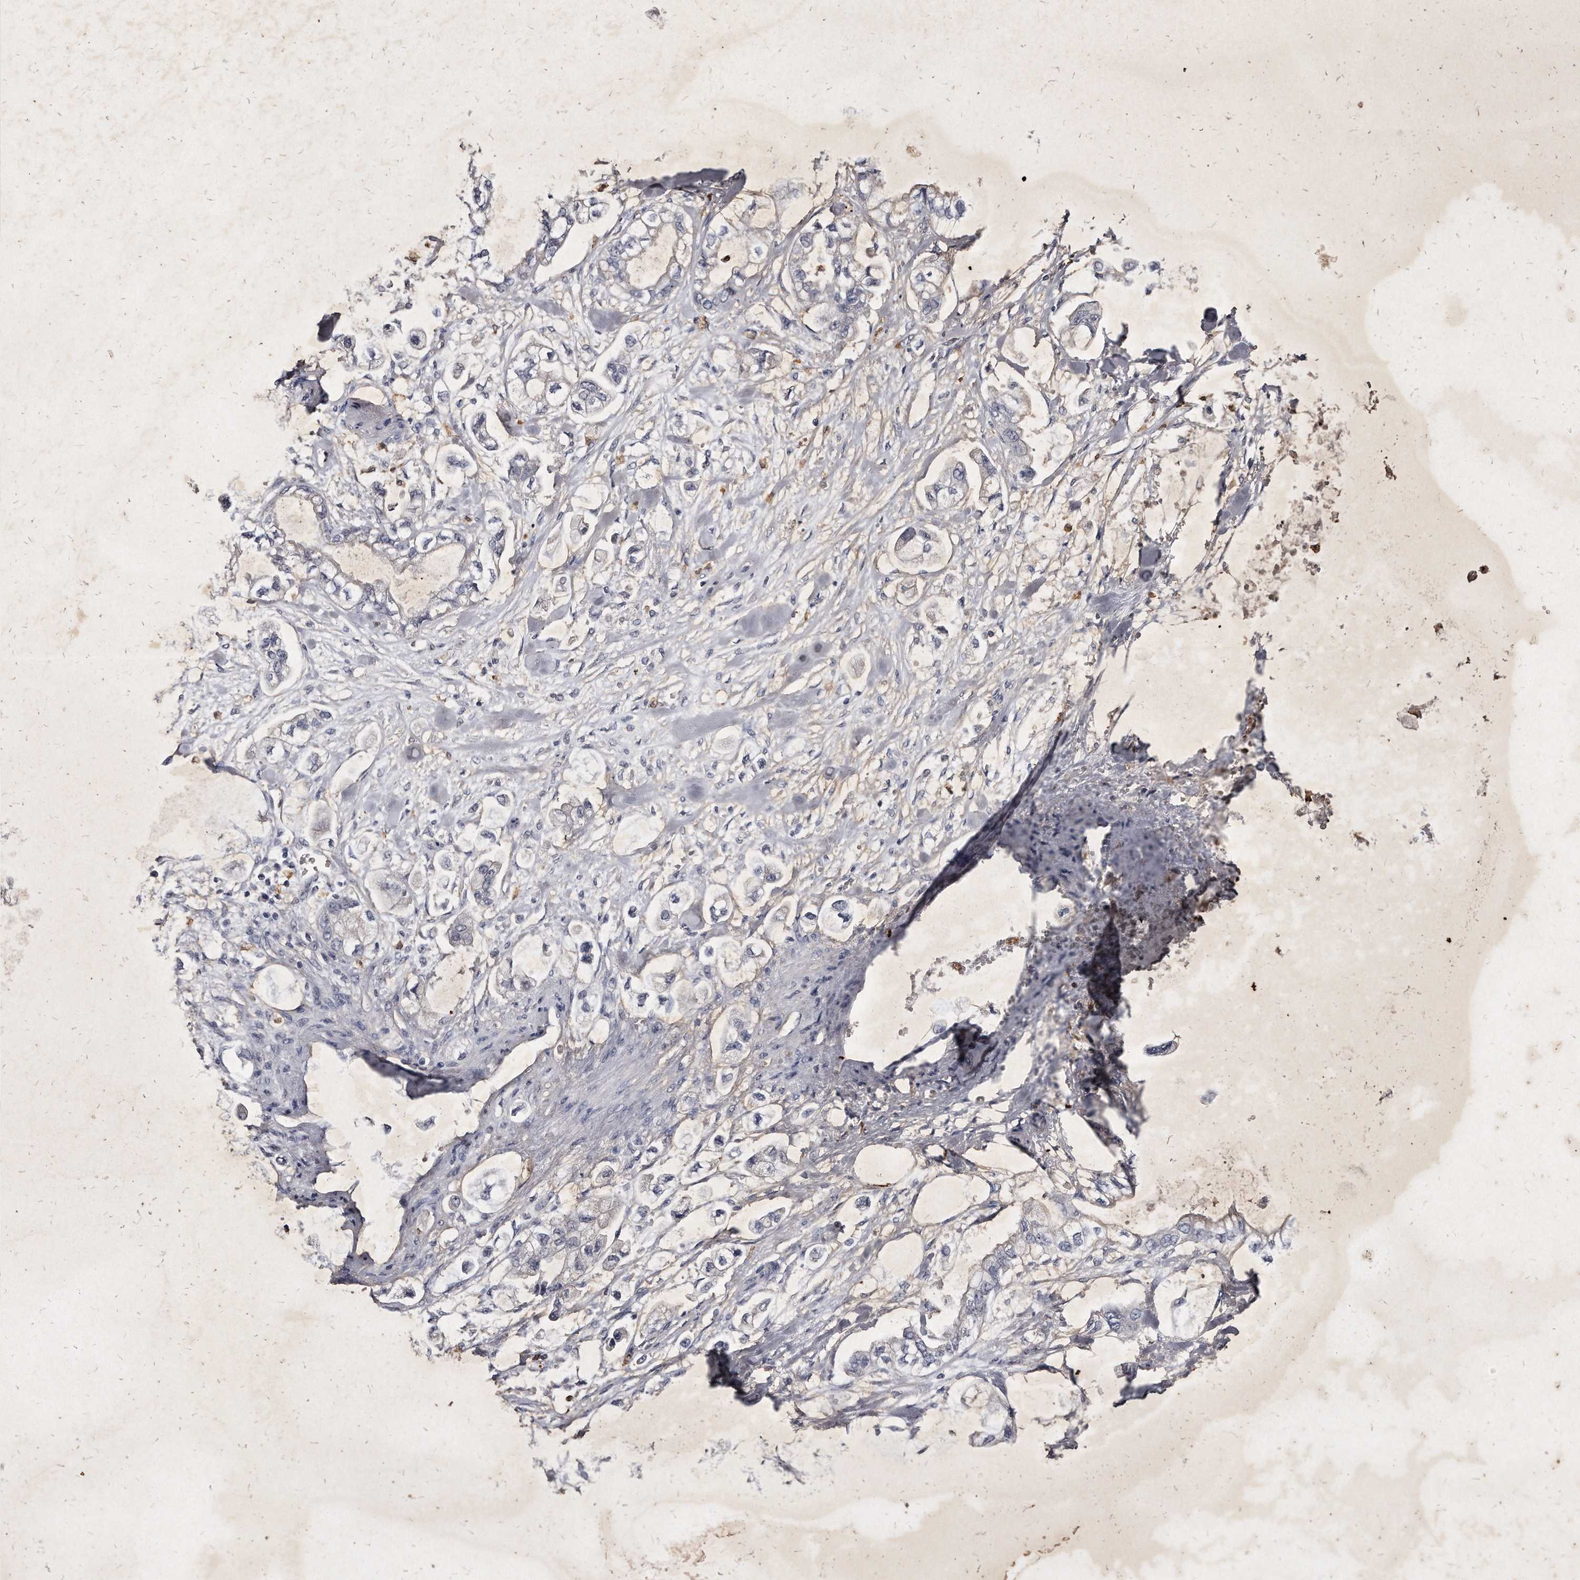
{"staining": {"intensity": "negative", "quantity": "none", "location": "none"}, "tissue": "stomach cancer", "cell_type": "Tumor cells", "image_type": "cancer", "snomed": [{"axis": "morphology", "description": "Normal tissue, NOS"}, {"axis": "morphology", "description": "Adenocarcinoma, NOS"}, {"axis": "topography", "description": "Stomach"}], "caption": "Immunohistochemical staining of stomach cancer demonstrates no significant staining in tumor cells. The staining is performed using DAB (3,3'-diaminobenzidine) brown chromogen with nuclei counter-stained in using hematoxylin.", "gene": "KLHDC3", "patient": {"sex": "male", "age": 62}}